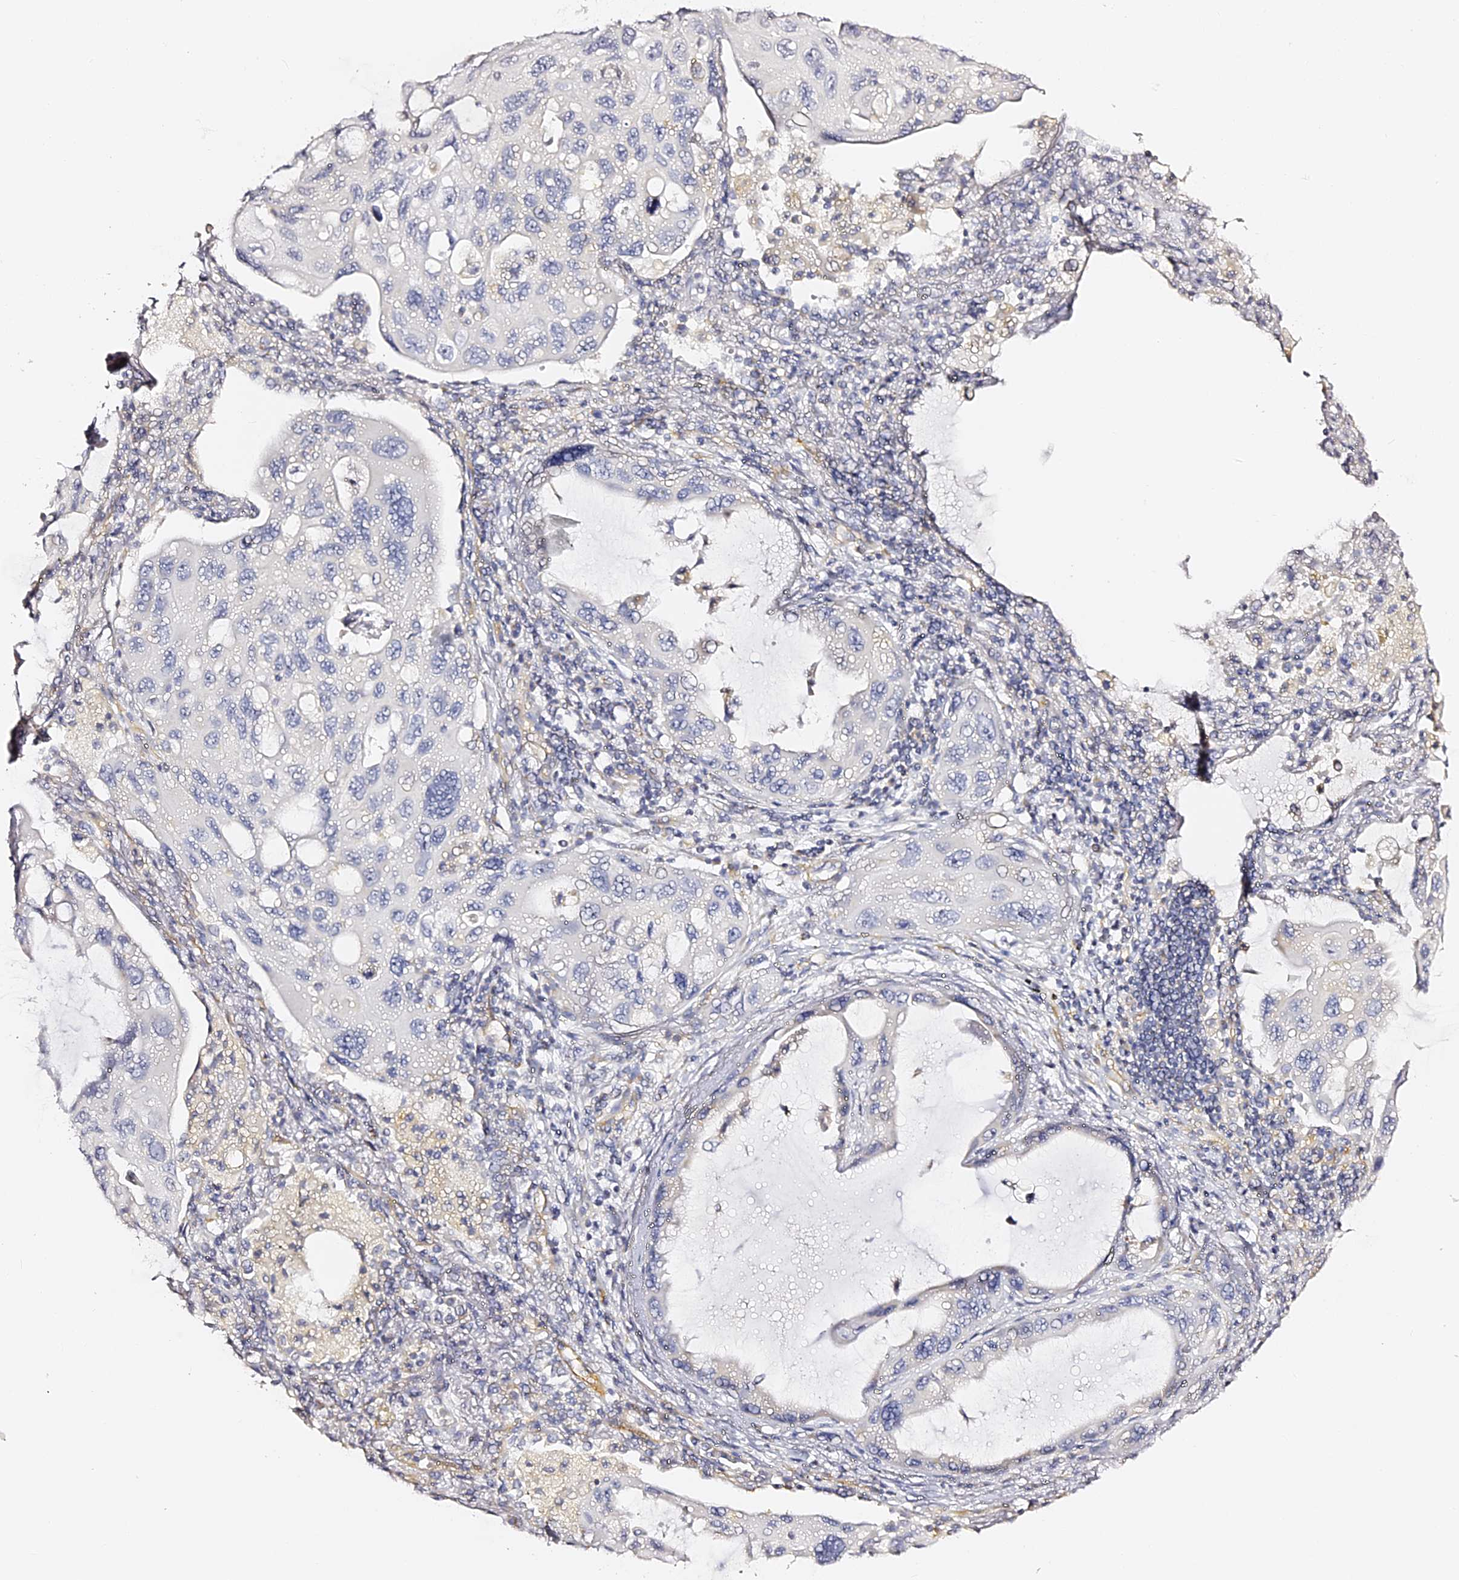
{"staining": {"intensity": "negative", "quantity": "none", "location": "none"}, "tissue": "lung cancer", "cell_type": "Tumor cells", "image_type": "cancer", "snomed": [{"axis": "morphology", "description": "Squamous cell carcinoma, NOS"}, {"axis": "topography", "description": "Lung"}], "caption": "Squamous cell carcinoma (lung) stained for a protein using immunohistochemistry exhibits no staining tumor cells.", "gene": "SLC1A3", "patient": {"sex": "female", "age": 73}}